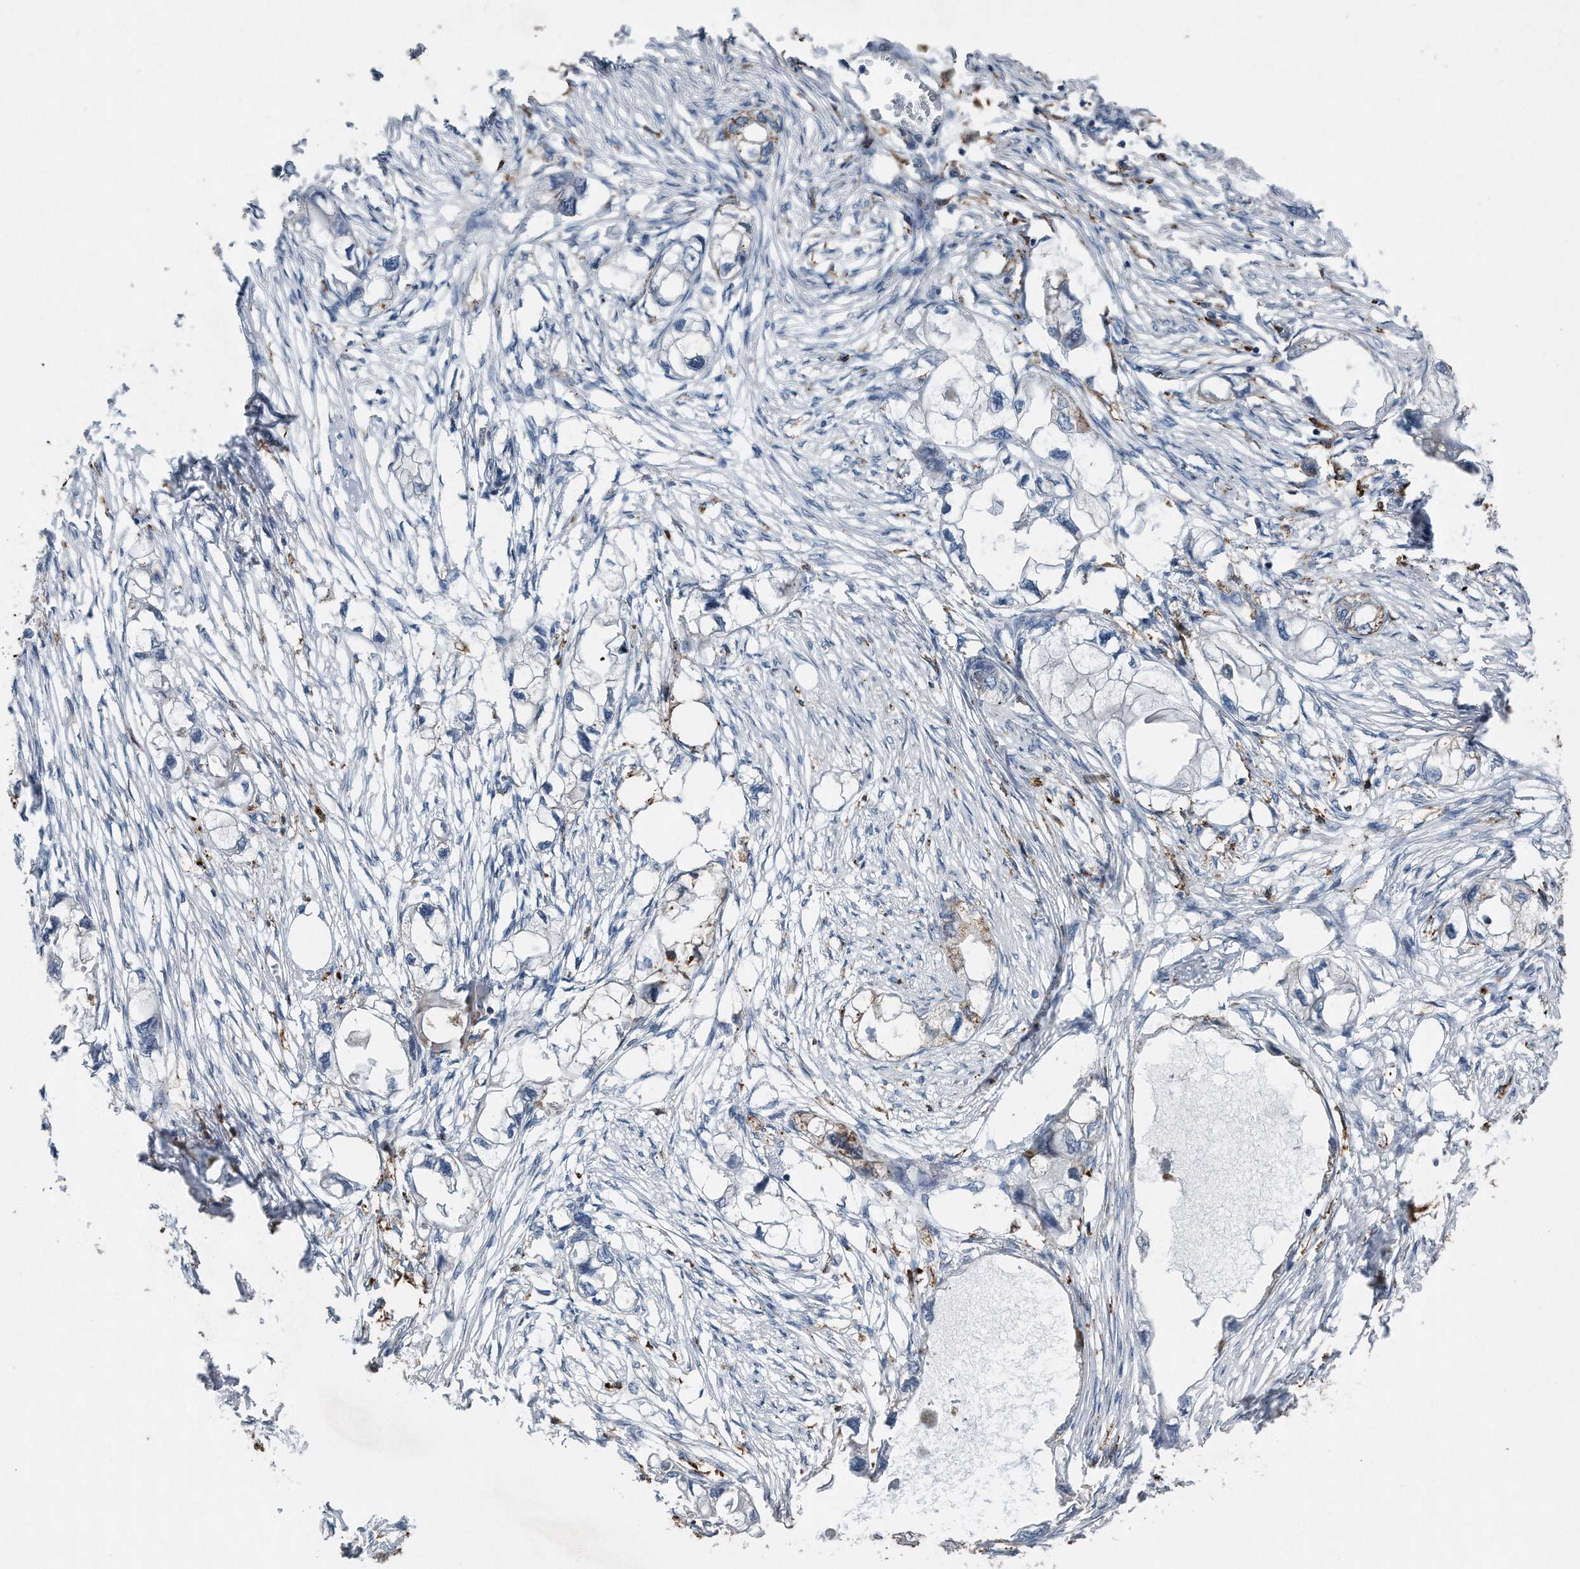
{"staining": {"intensity": "moderate", "quantity": "<25%", "location": "cytoplasmic/membranous"}, "tissue": "endometrial cancer", "cell_type": "Tumor cells", "image_type": "cancer", "snomed": [{"axis": "morphology", "description": "Adenocarcinoma, NOS"}, {"axis": "morphology", "description": "Adenocarcinoma, metastatic, NOS"}, {"axis": "topography", "description": "Adipose tissue"}, {"axis": "topography", "description": "Endometrium"}], "caption": "Endometrial cancer (metastatic adenocarcinoma) stained with a protein marker displays moderate staining in tumor cells.", "gene": "ZNF772", "patient": {"sex": "female", "age": 67}}